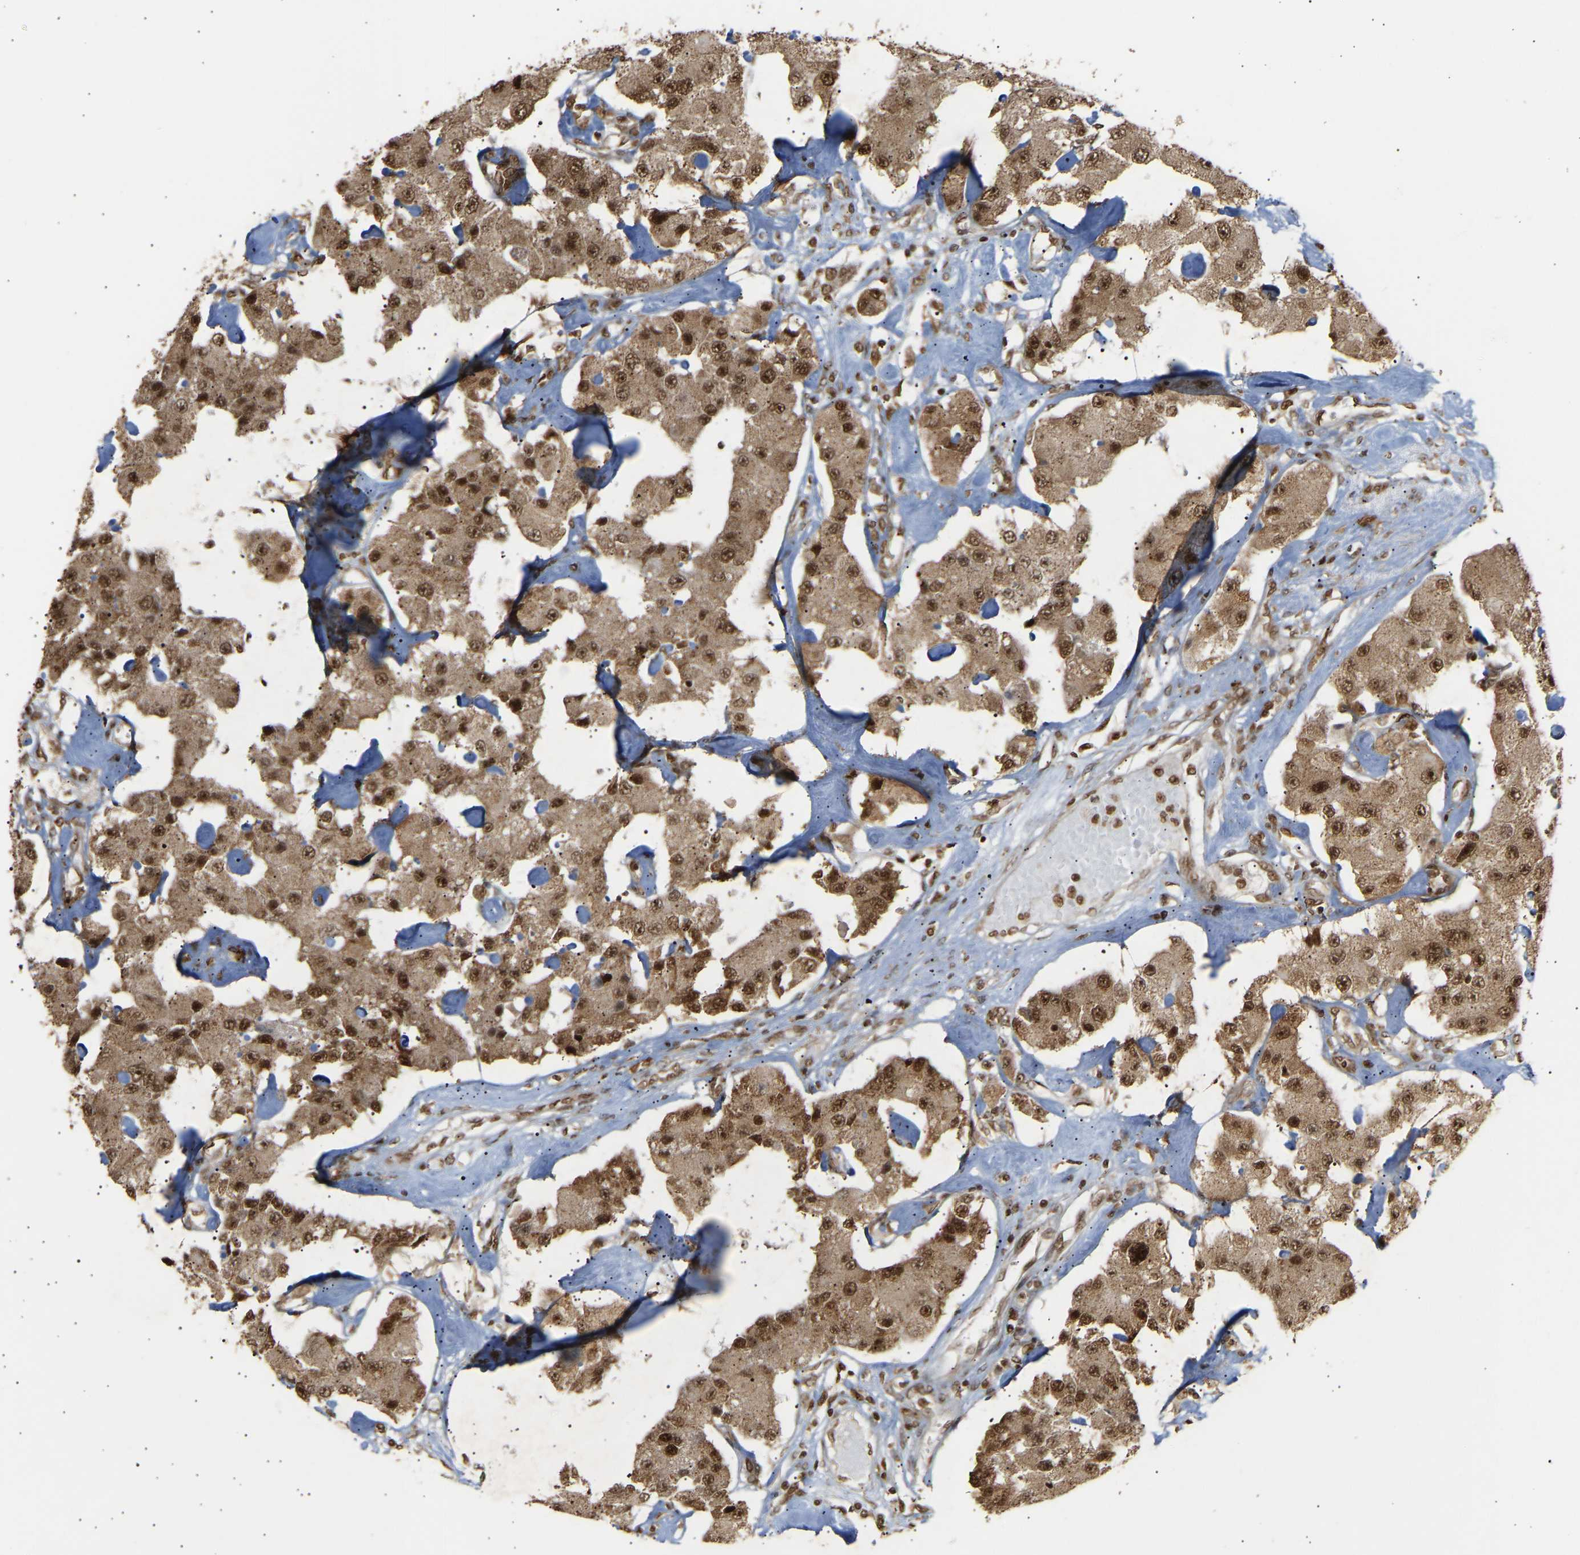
{"staining": {"intensity": "strong", "quantity": ">75%", "location": "cytoplasmic/membranous,nuclear"}, "tissue": "carcinoid", "cell_type": "Tumor cells", "image_type": "cancer", "snomed": [{"axis": "morphology", "description": "Carcinoid, malignant, NOS"}, {"axis": "topography", "description": "Pancreas"}], "caption": "Human carcinoid (malignant) stained with a brown dye demonstrates strong cytoplasmic/membranous and nuclear positive expression in approximately >75% of tumor cells.", "gene": "ALYREF", "patient": {"sex": "male", "age": 41}}